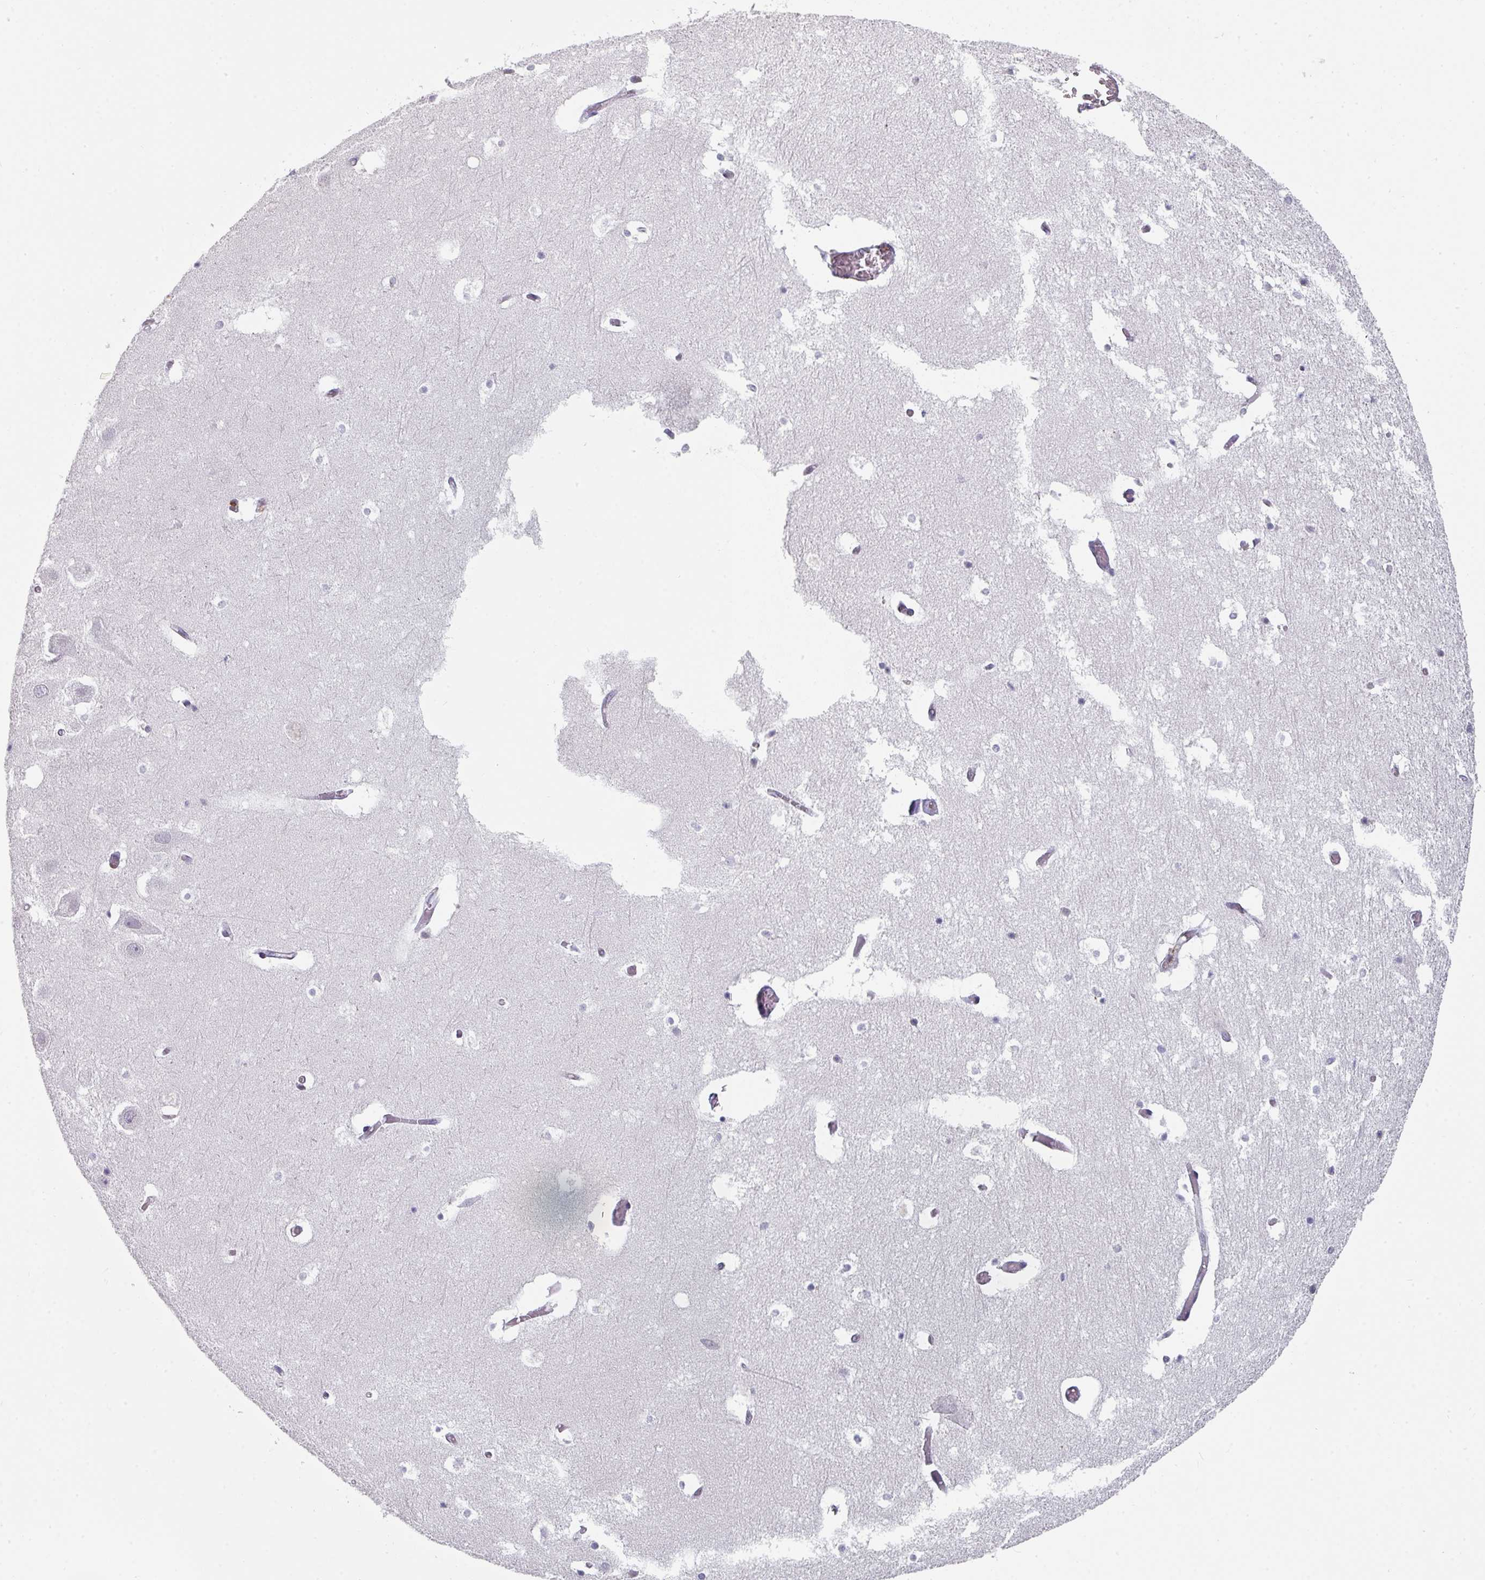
{"staining": {"intensity": "negative", "quantity": "none", "location": "none"}, "tissue": "hippocampus", "cell_type": "Glial cells", "image_type": "normal", "snomed": [{"axis": "morphology", "description": "Normal tissue, NOS"}, {"axis": "topography", "description": "Hippocampus"}], "caption": "Immunohistochemistry photomicrograph of normal hippocampus stained for a protein (brown), which shows no positivity in glial cells.", "gene": "RASAL3", "patient": {"sex": "female", "age": 52}}